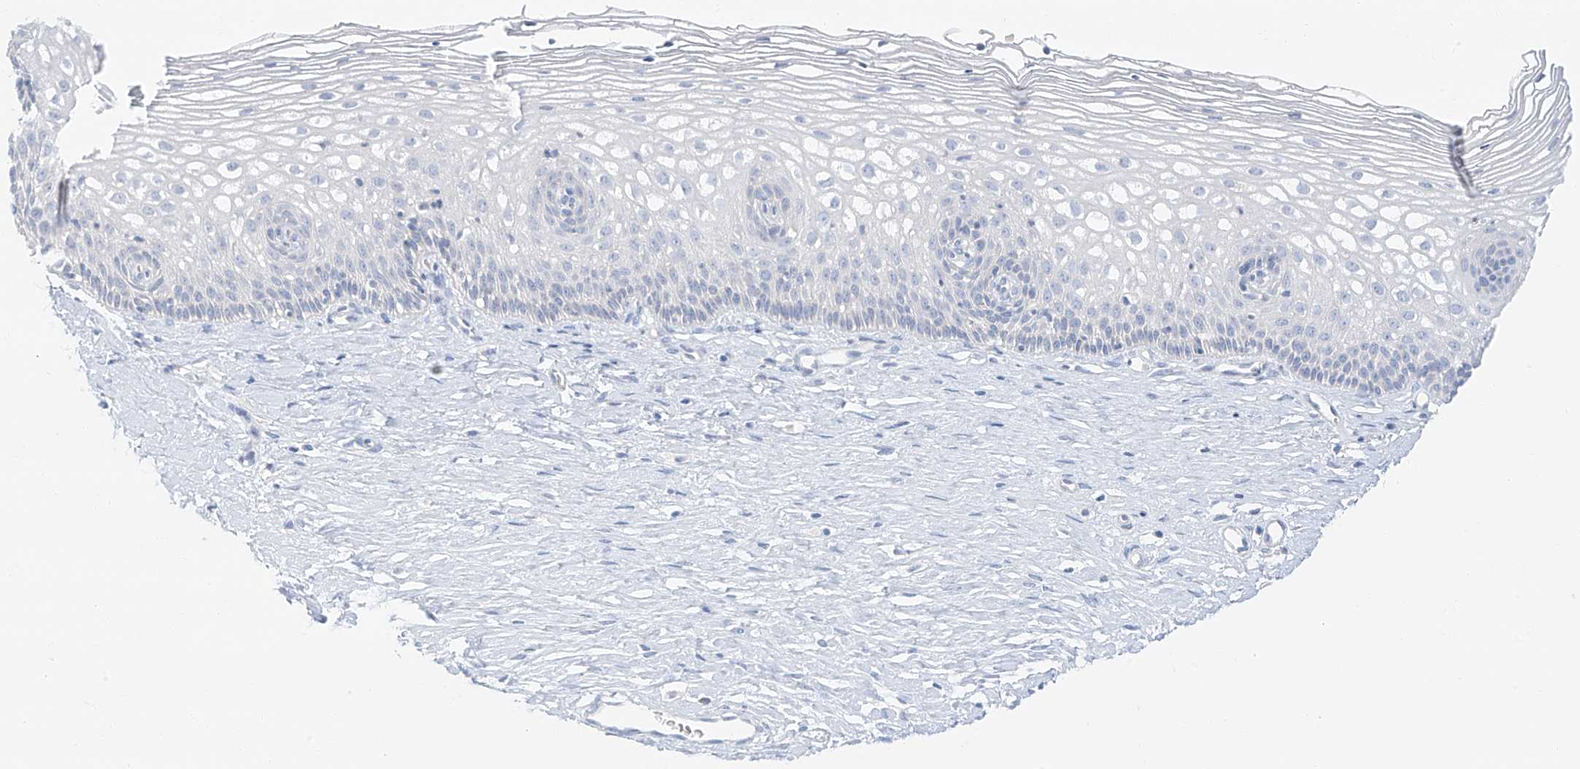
{"staining": {"intensity": "negative", "quantity": "none", "location": "none"}, "tissue": "cervix", "cell_type": "Glandular cells", "image_type": "normal", "snomed": [{"axis": "morphology", "description": "Normal tissue, NOS"}, {"axis": "topography", "description": "Cervix"}], "caption": "Normal cervix was stained to show a protein in brown. There is no significant expression in glandular cells. The staining was performed using DAB (3,3'-diaminobenzidine) to visualize the protein expression in brown, while the nuclei were stained in blue with hematoxylin (Magnification: 20x).", "gene": "PGC", "patient": {"sex": "female", "age": 33}}